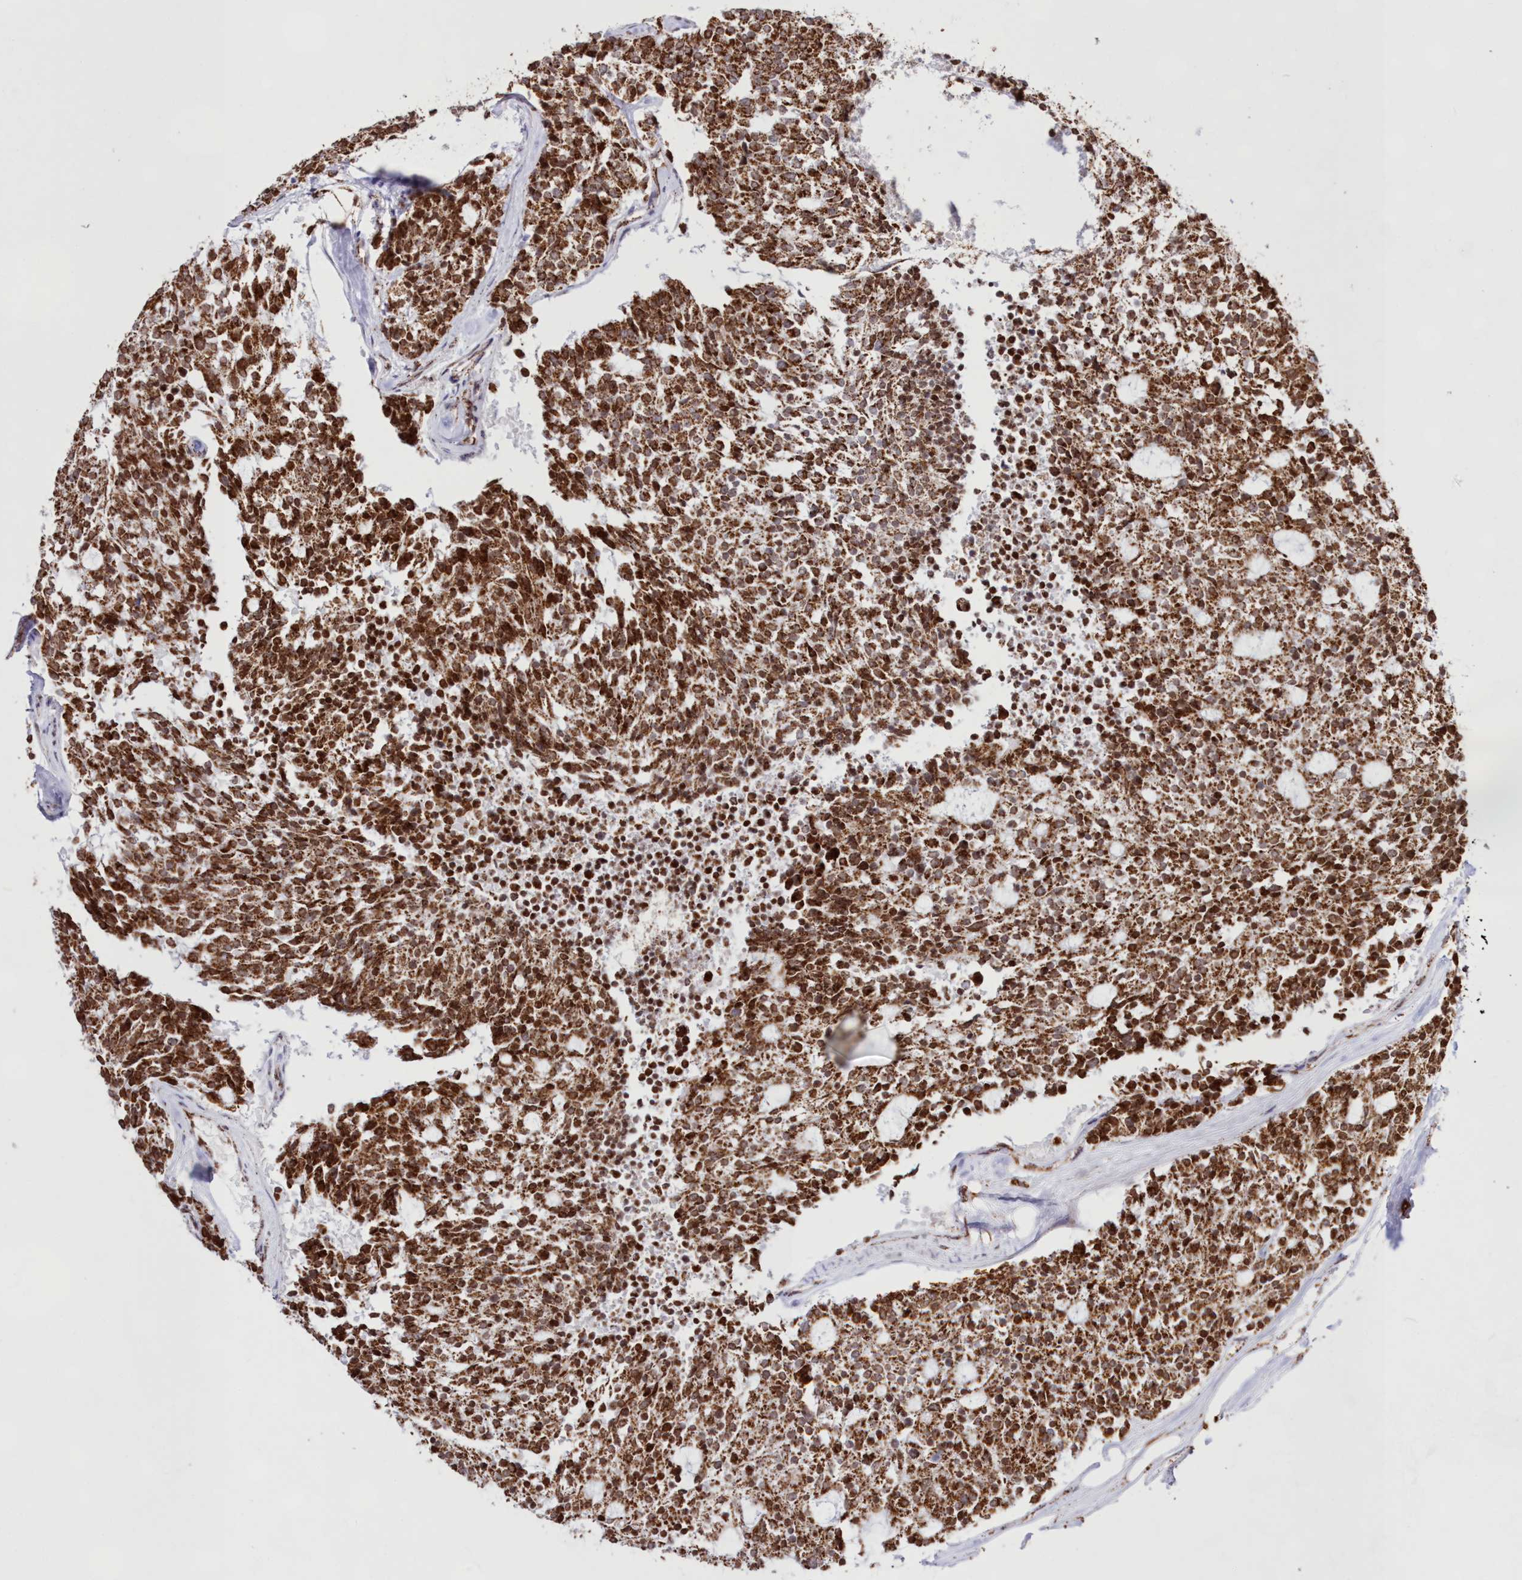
{"staining": {"intensity": "strong", "quantity": ">75%", "location": "cytoplasmic/membranous"}, "tissue": "carcinoid", "cell_type": "Tumor cells", "image_type": "cancer", "snomed": [{"axis": "morphology", "description": "Carcinoid, malignant, NOS"}, {"axis": "topography", "description": "Pancreas"}], "caption": "Immunohistochemistry photomicrograph of neoplastic tissue: human carcinoid stained using IHC shows high levels of strong protein expression localized specifically in the cytoplasmic/membranous of tumor cells, appearing as a cytoplasmic/membranous brown color.", "gene": "HADHB", "patient": {"sex": "female", "age": 54}}